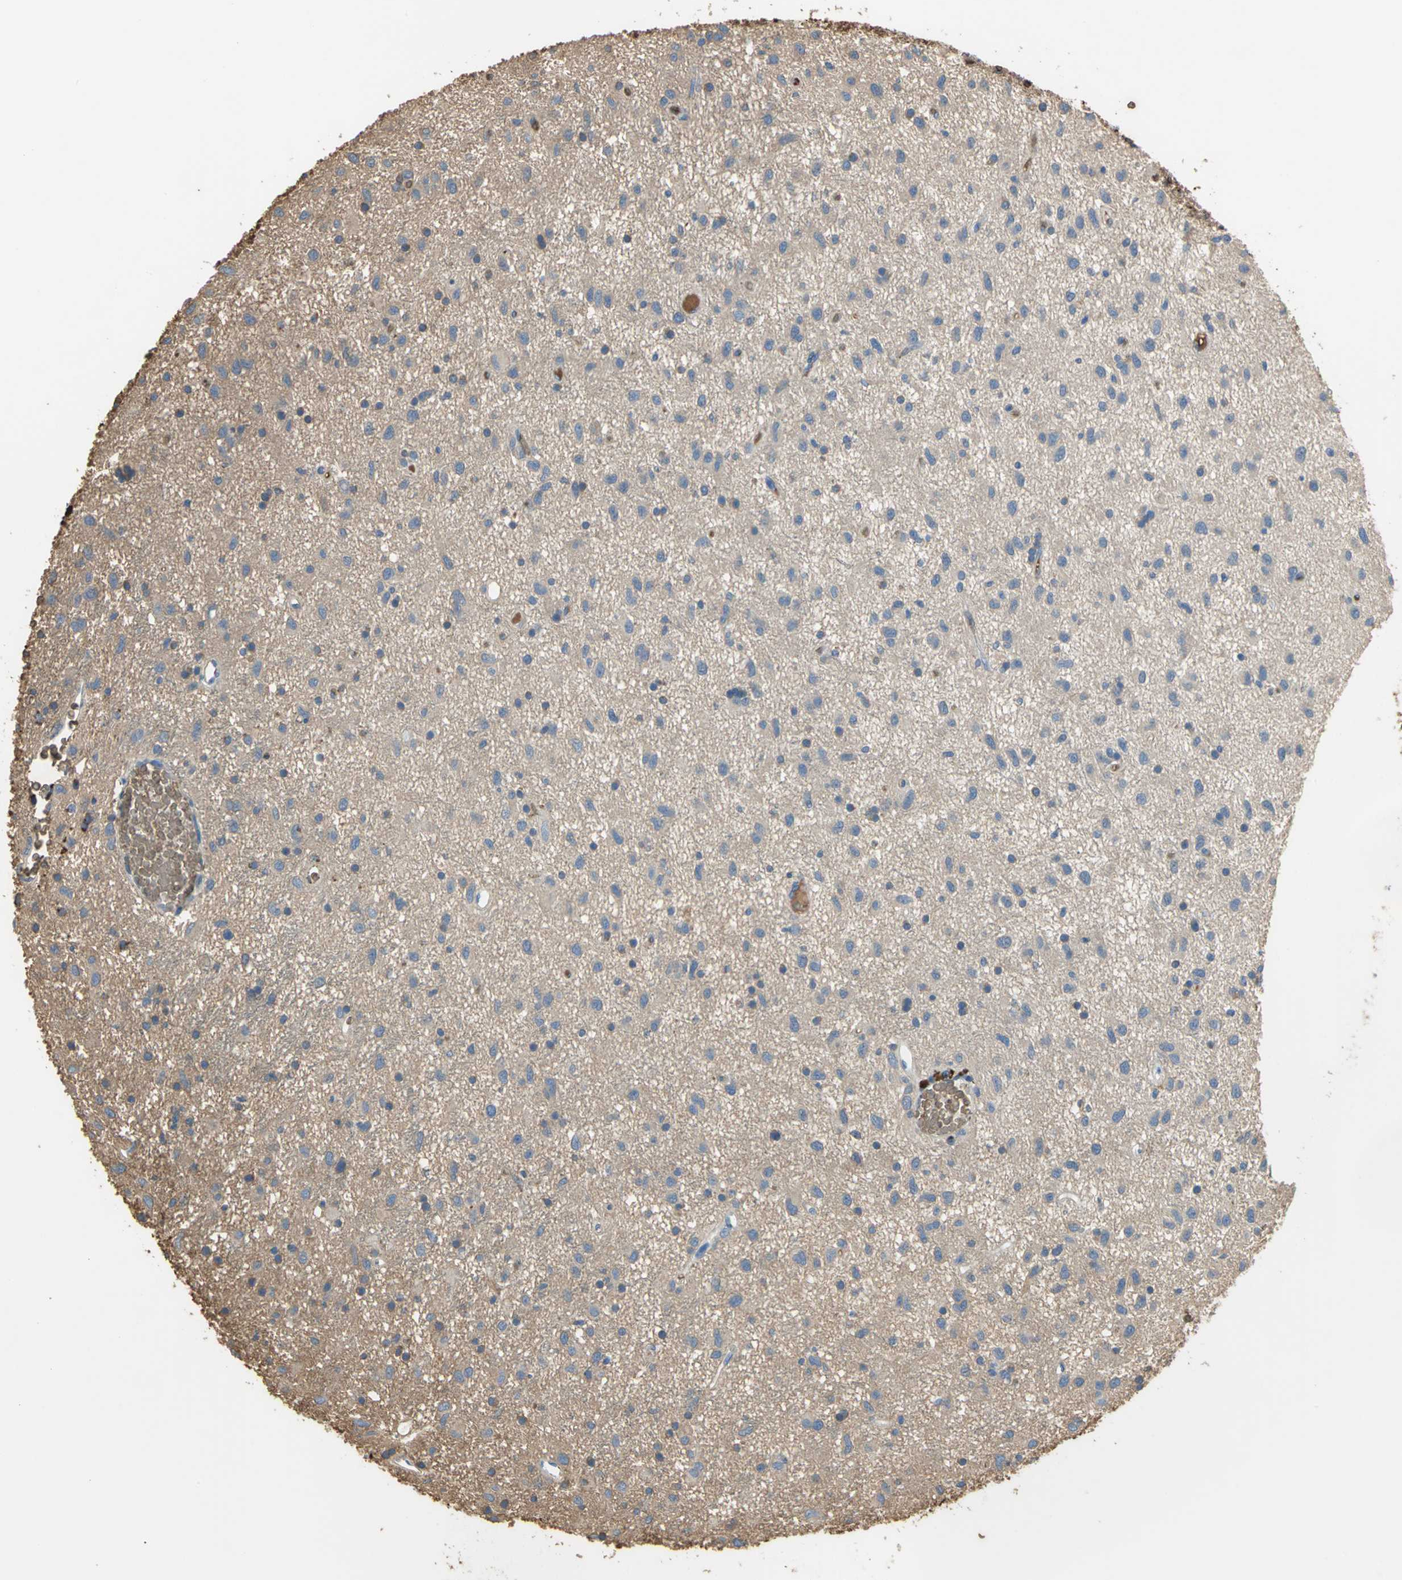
{"staining": {"intensity": "moderate", "quantity": ">75%", "location": "cytoplasmic/membranous"}, "tissue": "glioma", "cell_type": "Tumor cells", "image_type": "cancer", "snomed": [{"axis": "morphology", "description": "Glioma, malignant, Low grade"}, {"axis": "topography", "description": "Brain"}], "caption": "This histopathology image demonstrates IHC staining of malignant glioma (low-grade), with medium moderate cytoplasmic/membranous expression in approximately >75% of tumor cells.", "gene": "TREM1", "patient": {"sex": "male", "age": 77}}